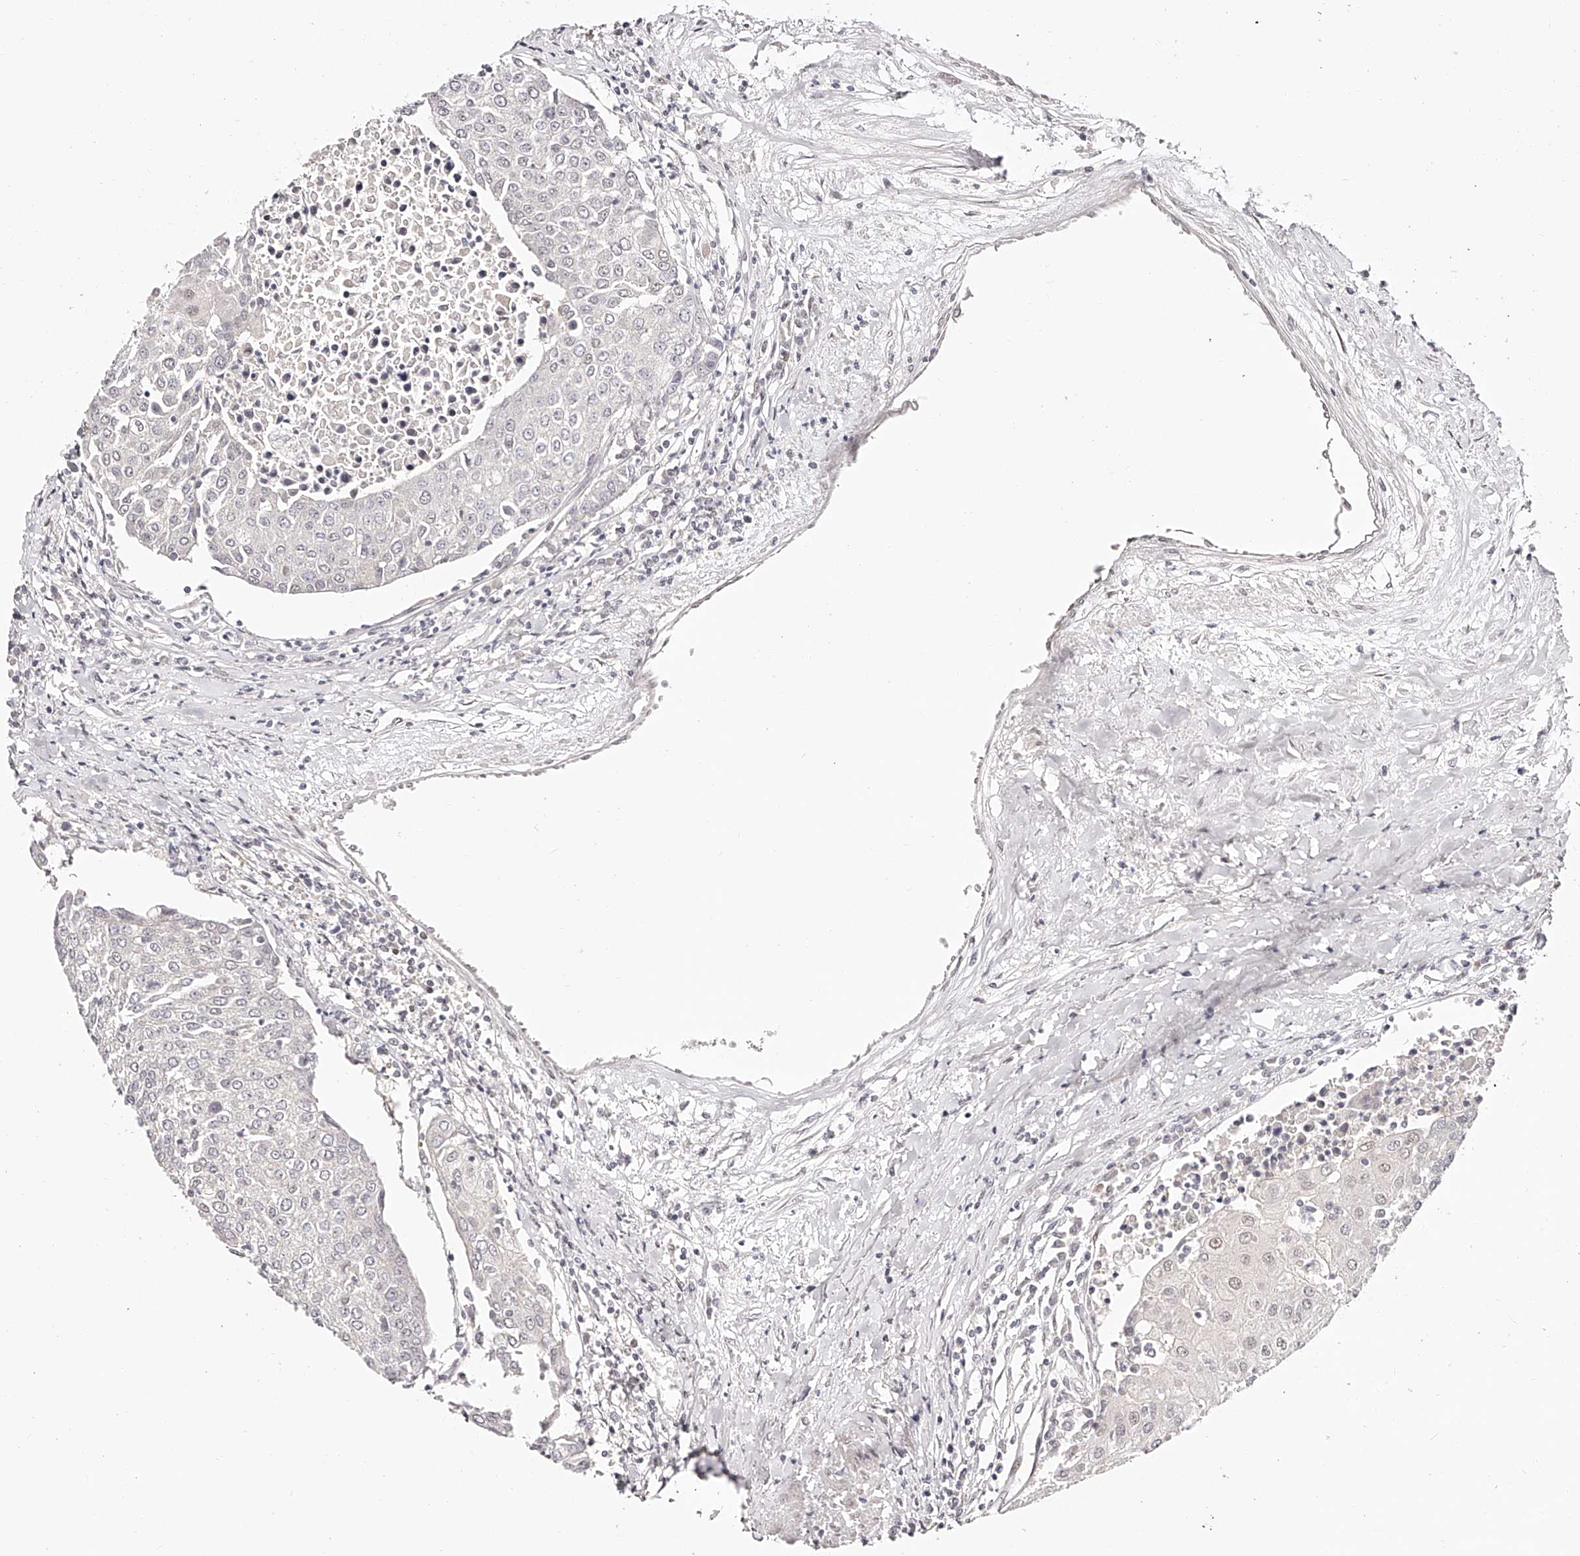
{"staining": {"intensity": "negative", "quantity": "none", "location": "none"}, "tissue": "urothelial cancer", "cell_type": "Tumor cells", "image_type": "cancer", "snomed": [{"axis": "morphology", "description": "Urothelial carcinoma, High grade"}, {"axis": "topography", "description": "Urinary bladder"}], "caption": "DAB immunohistochemical staining of urothelial carcinoma (high-grade) displays no significant staining in tumor cells. (Stains: DAB (3,3'-diaminobenzidine) immunohistochemistry (IHC) with hematoxylin counter stain, Microscopy: brightfield microscopy at high magnification).", "gene": "USF3", "patient": {"sex": "female", "age": 85}}